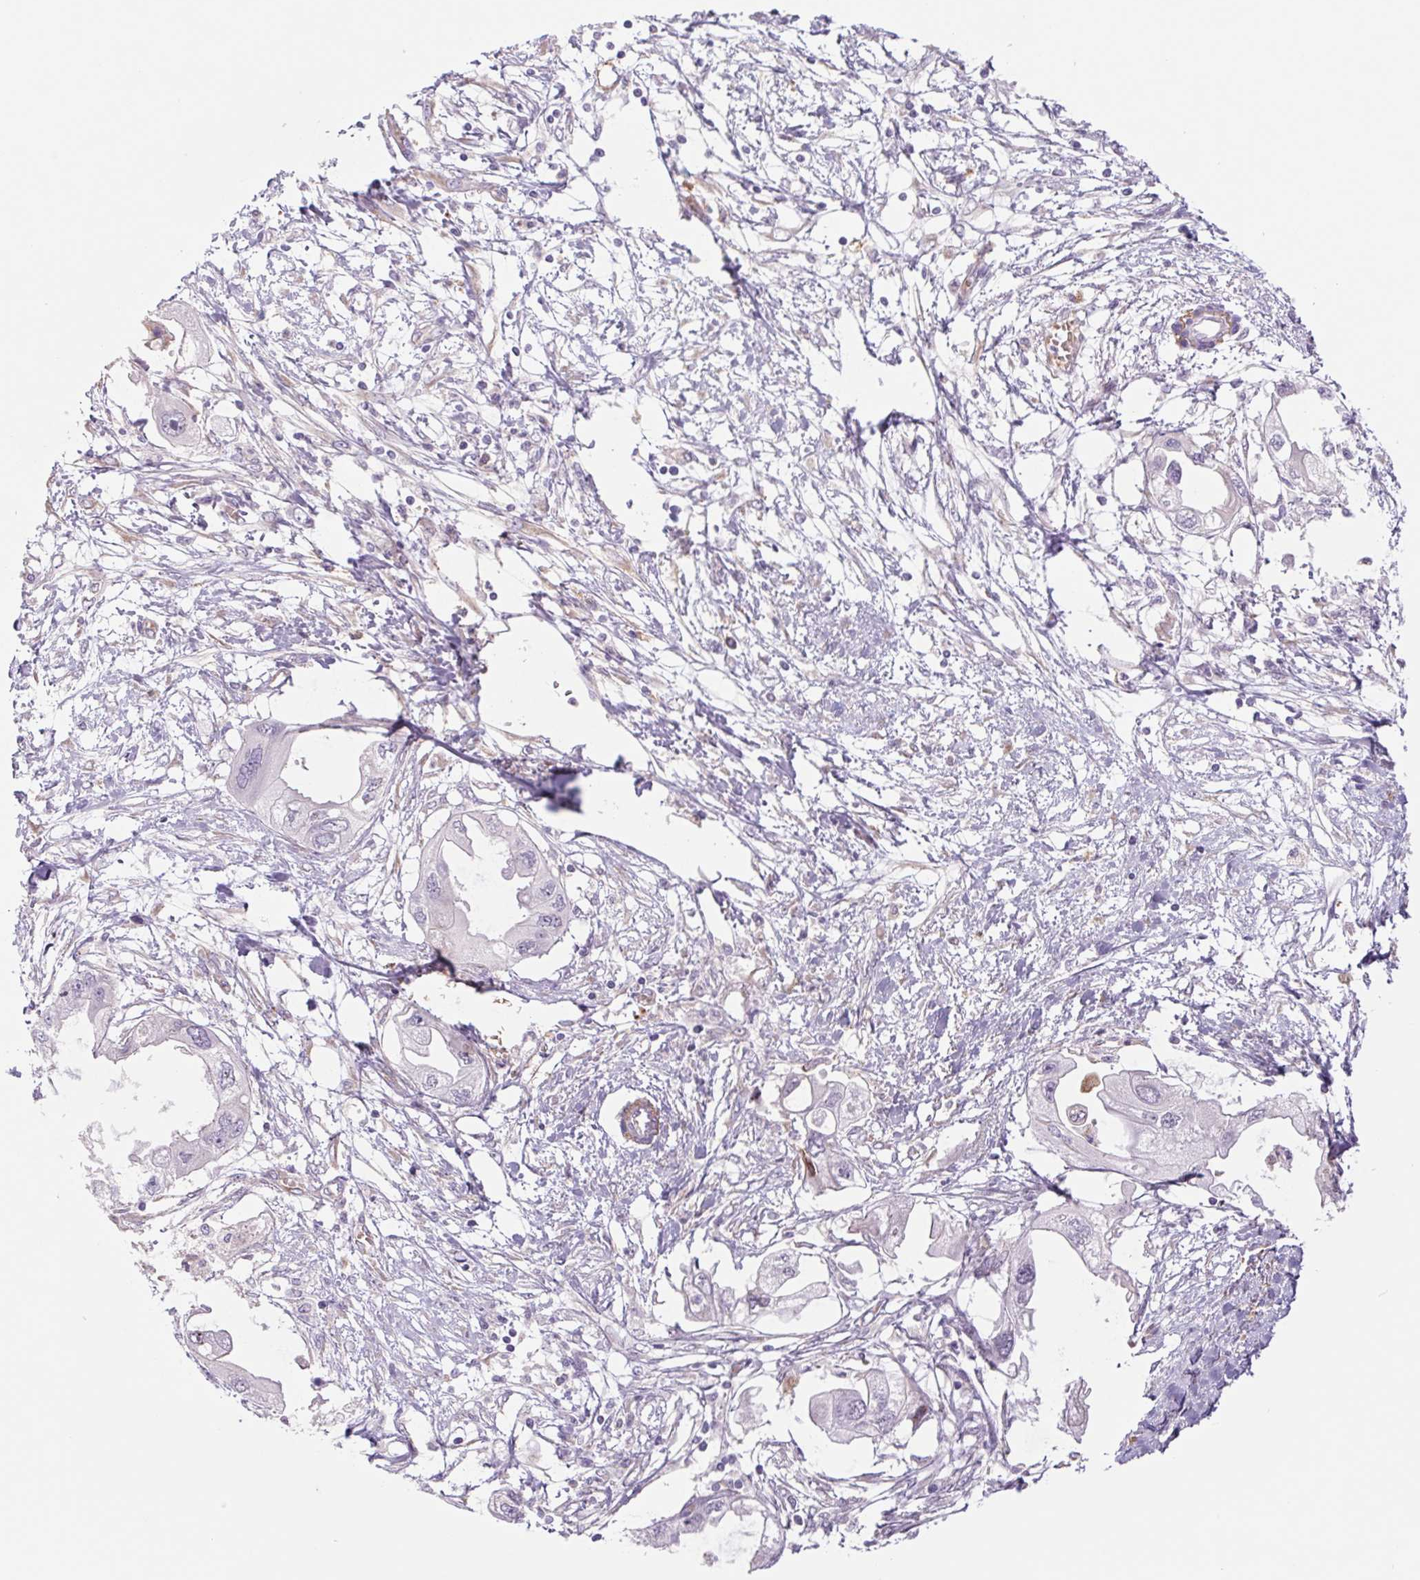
{"staining": {"intensity": "negative", "quantity": "none", "location": "none"}, "tissue": "endometrial cancer", "cell_type": "Tumor cells", "image_type": "cancer", "snomed": [{"axis": "morphology", "description": "Adenocarcinoma, NOS"}, {"axis": "morphology", "description": "Adenocarcinoma, metastatic, NOS"}, {"axis": "topography", "description": "Adipose tissue"}, {"axis": "topography", "description": "Endometrium"}], "caption": "Micrograph shows no significant protein staining in tumor cells of endometrial cancer.", "gene": "IGFL3", "patient": {"sex": "female", "age": 67}}